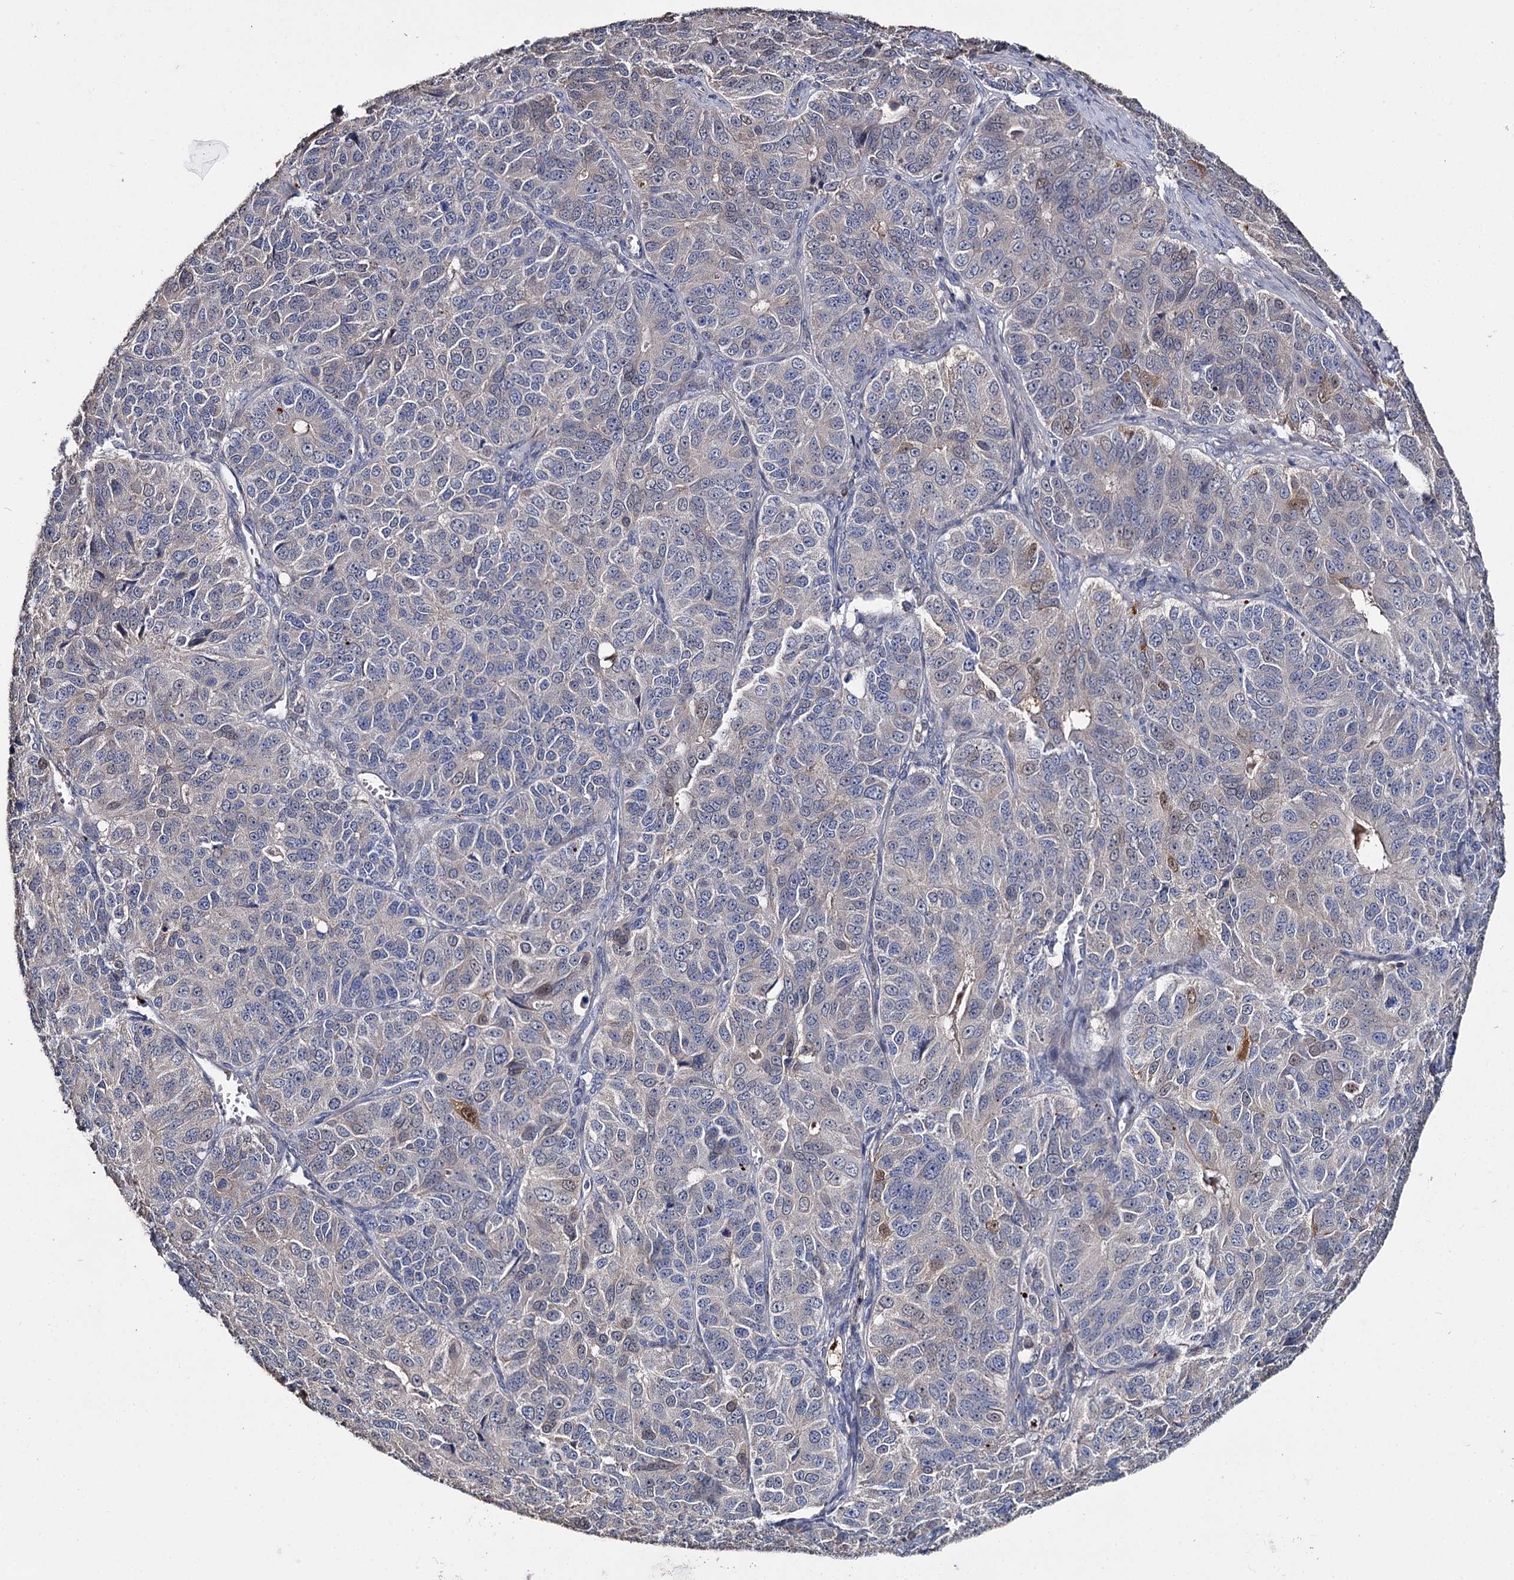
{"staining": {"intensity": "negative", "quantity": "none", "location": "none"}, "tissue": "ovarian cancer", "cell_type": "Tumor cells", "image_type": "cancer", "snomed": [{"axis": "morphology", "description": "Carcinoma, endometroid"}, {"axis": "topography", "description": "Ovary"}], "caption": "The image demonstrates no staining of tumor cells in ovarian cancer.", "gene": "DNAH6", "patient": {"sex": "female", "age": 51}}